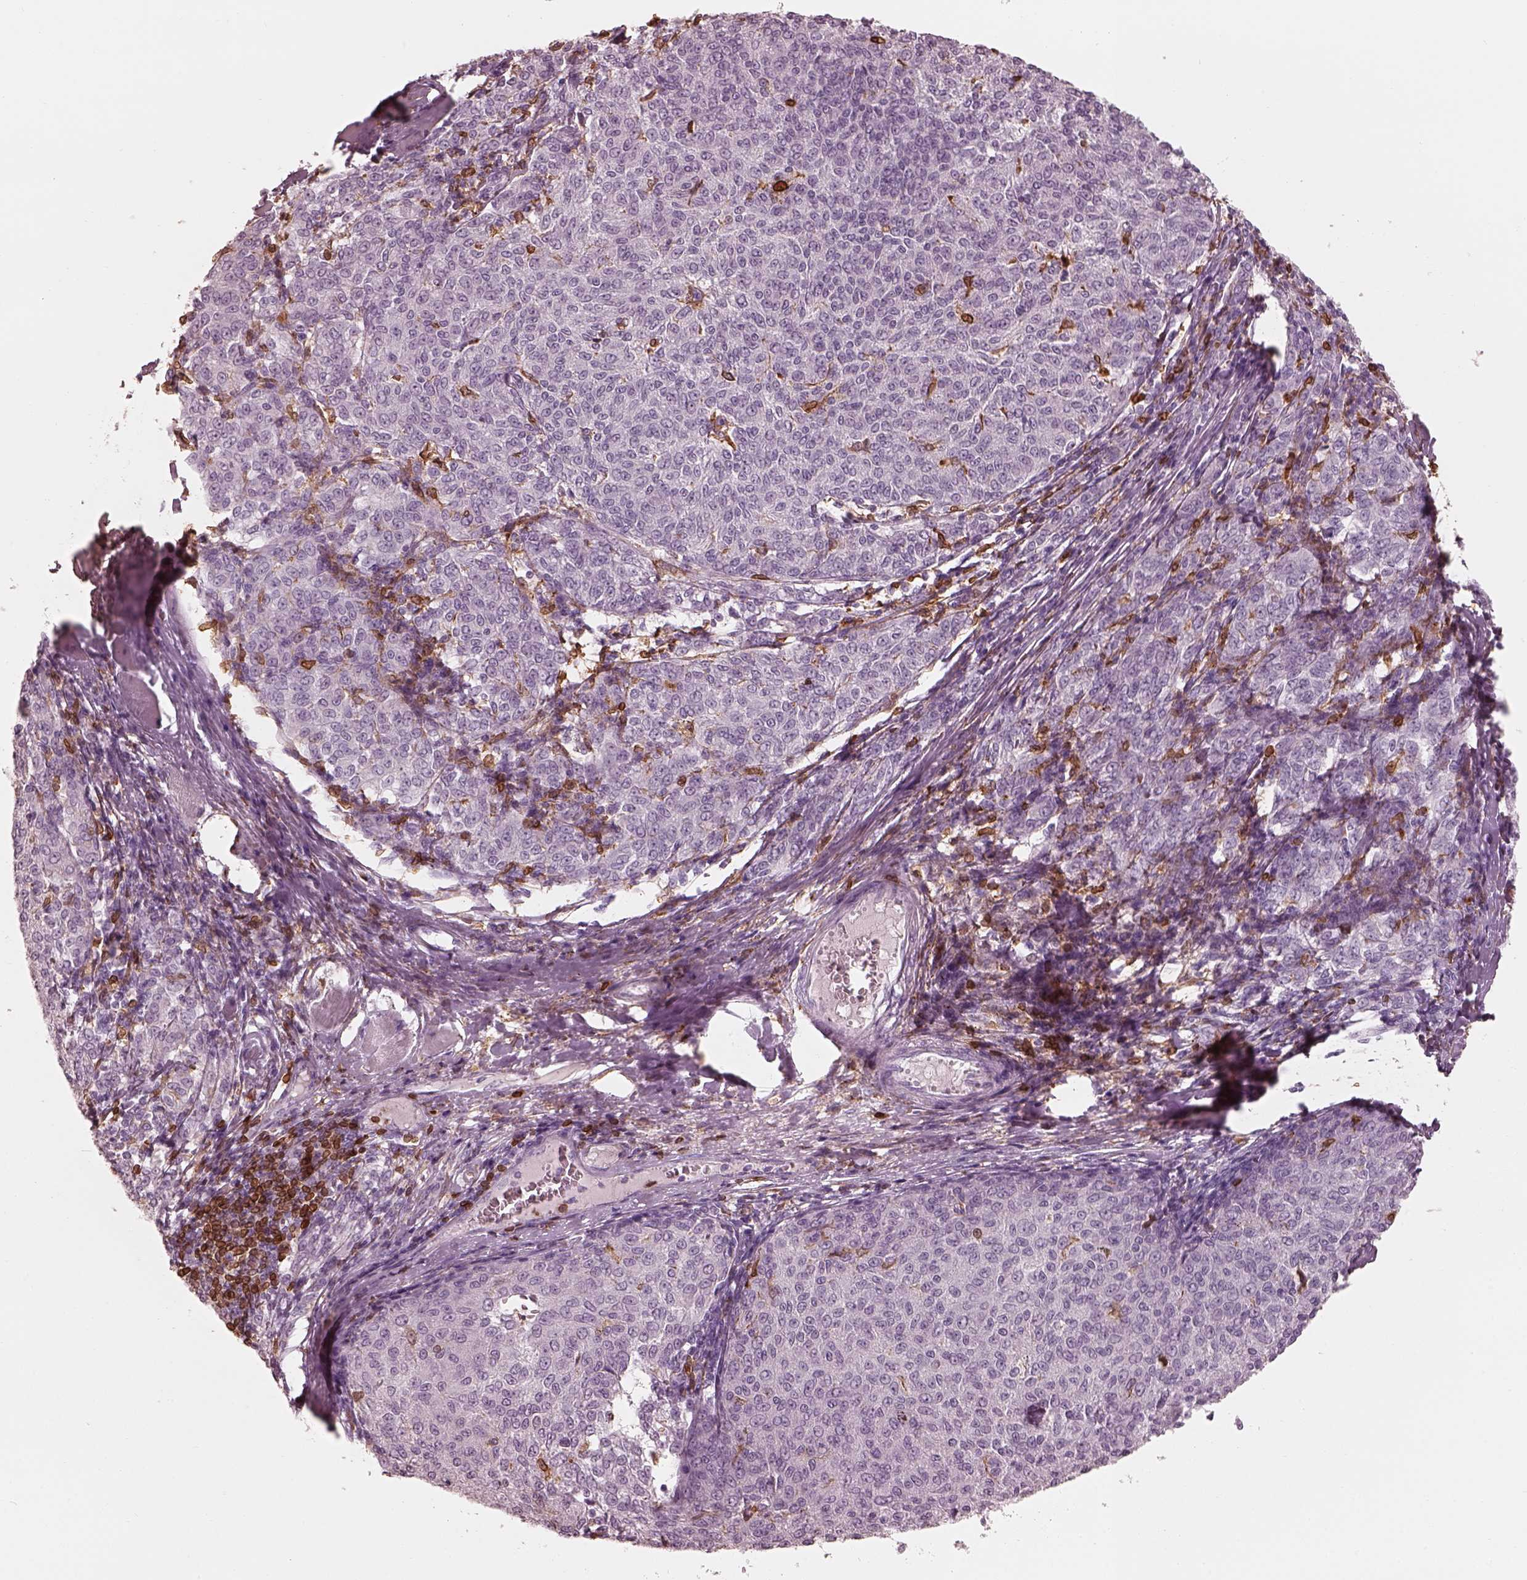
{"staining": {"intensity": "negative", "quantity": "none", "location": "none"}, "tissue": "melanoma", "cell_type": "Tumor cells", "image_type": "cancer", "snomed": [{"axis": "morphology", "description": "Malignant melanoma, NOS"}, {"axis": "topography", "description": "Skin"}], "caption": "An IHC micrograph of melanoma is shown. There is no staining in tumor cells of melanoma.", "gene": "ALOX5", "patient": {"sex": "female", "age": 72}}